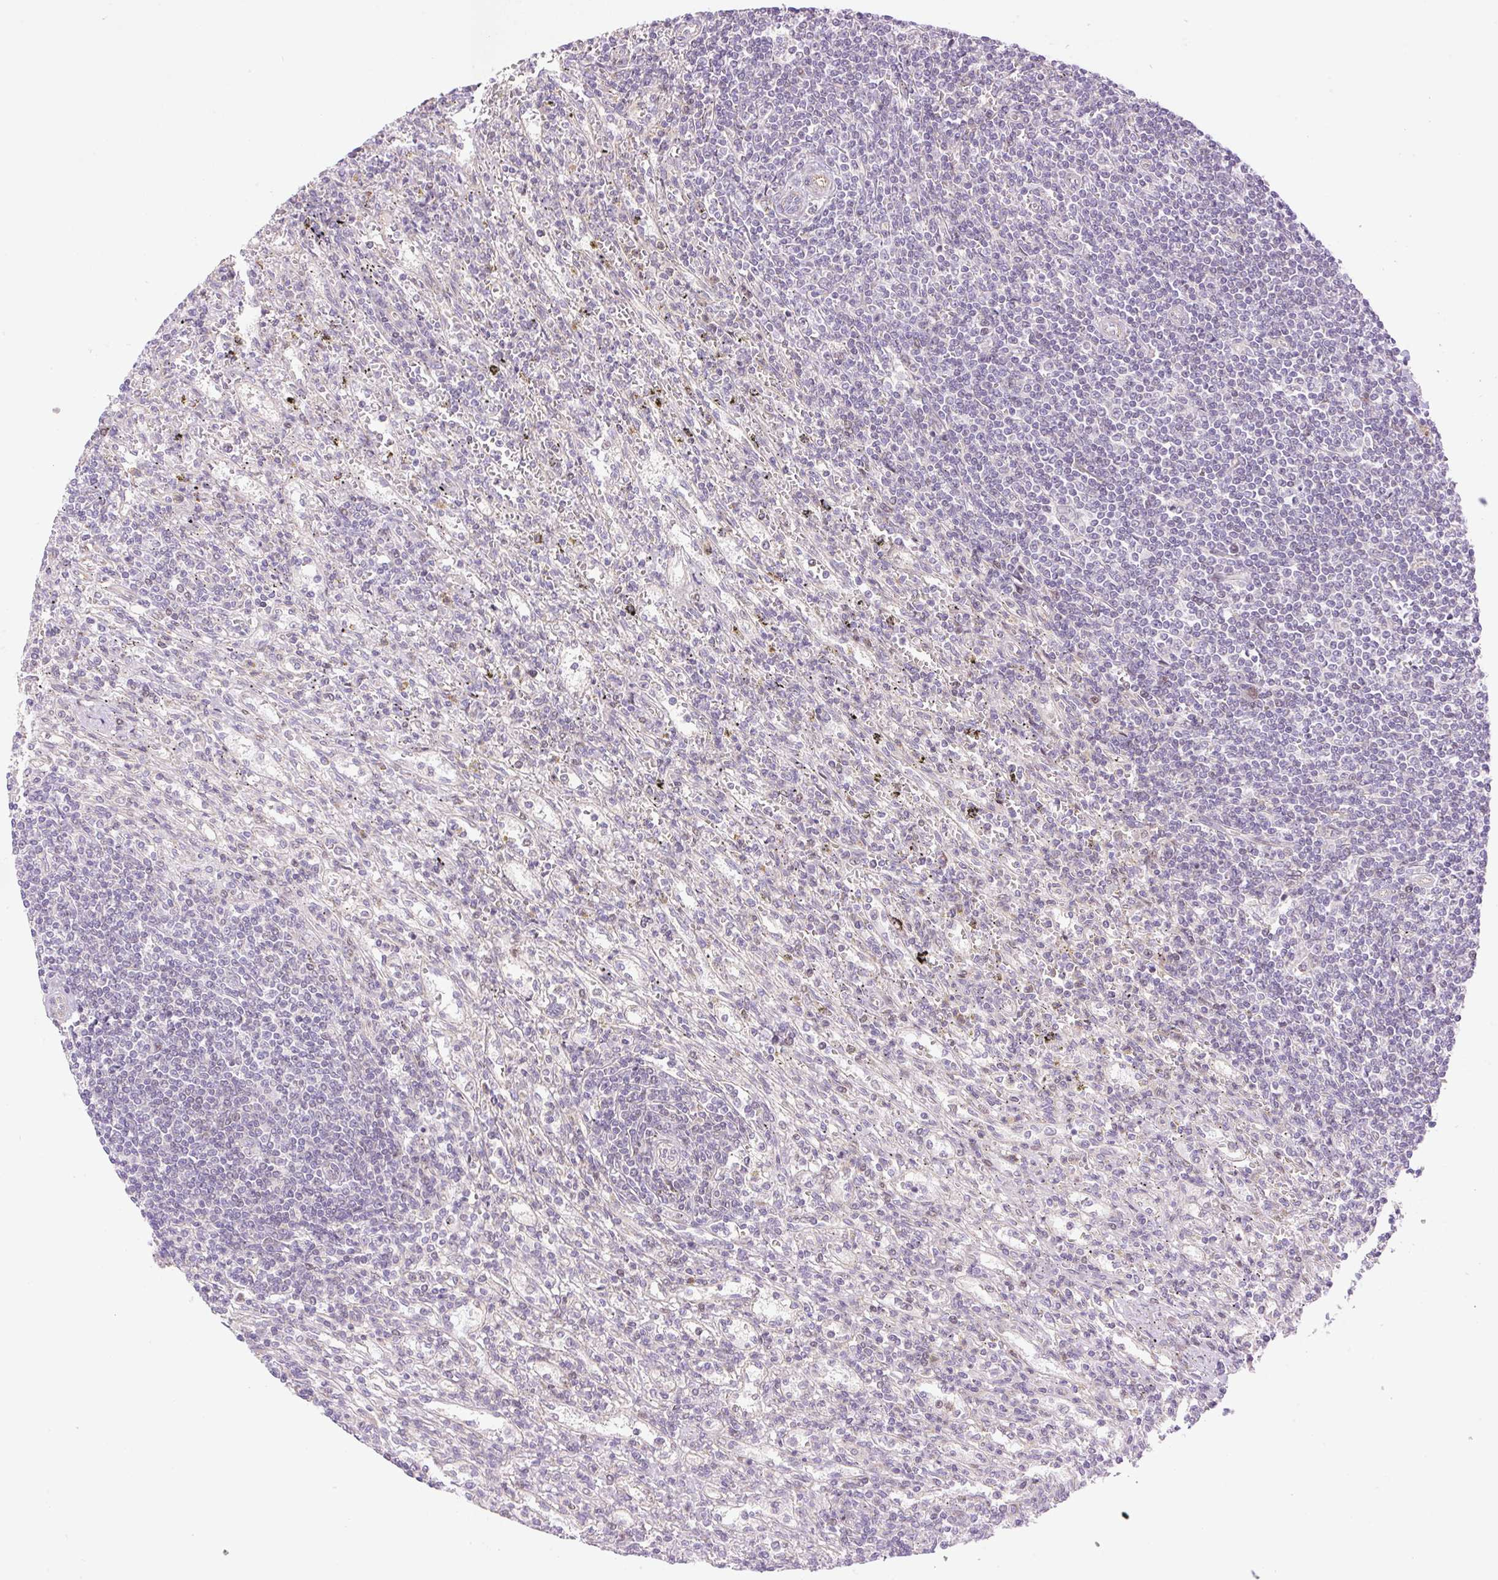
{"staining": {"intensity": "negative", "quantity": "none", "location": "none"}, "tissue": "lymphoma", "cell_type": "Tumor cells", "image_type": "cancer", "snomed": [{"axis": "morphology", "description": "Malignant lymphoma, non-Hodgkin's type, Low grade"}, {"axis": "topography", "description": "Spleen"}], "caption": "Histopathology image shows no significant protein positivity in tumor cells of low-grade malignant lymphoma, non-Hodgkin's type. The staining was performed using DAB (3,3'-diaminobenzidine) to visualize the protein expression in brown, while the nuclei were stained in blue with hematoxylin (Magnification: 20x).", "gene": "ZNF394", "patient": {"sex": "male", "age": 76}}